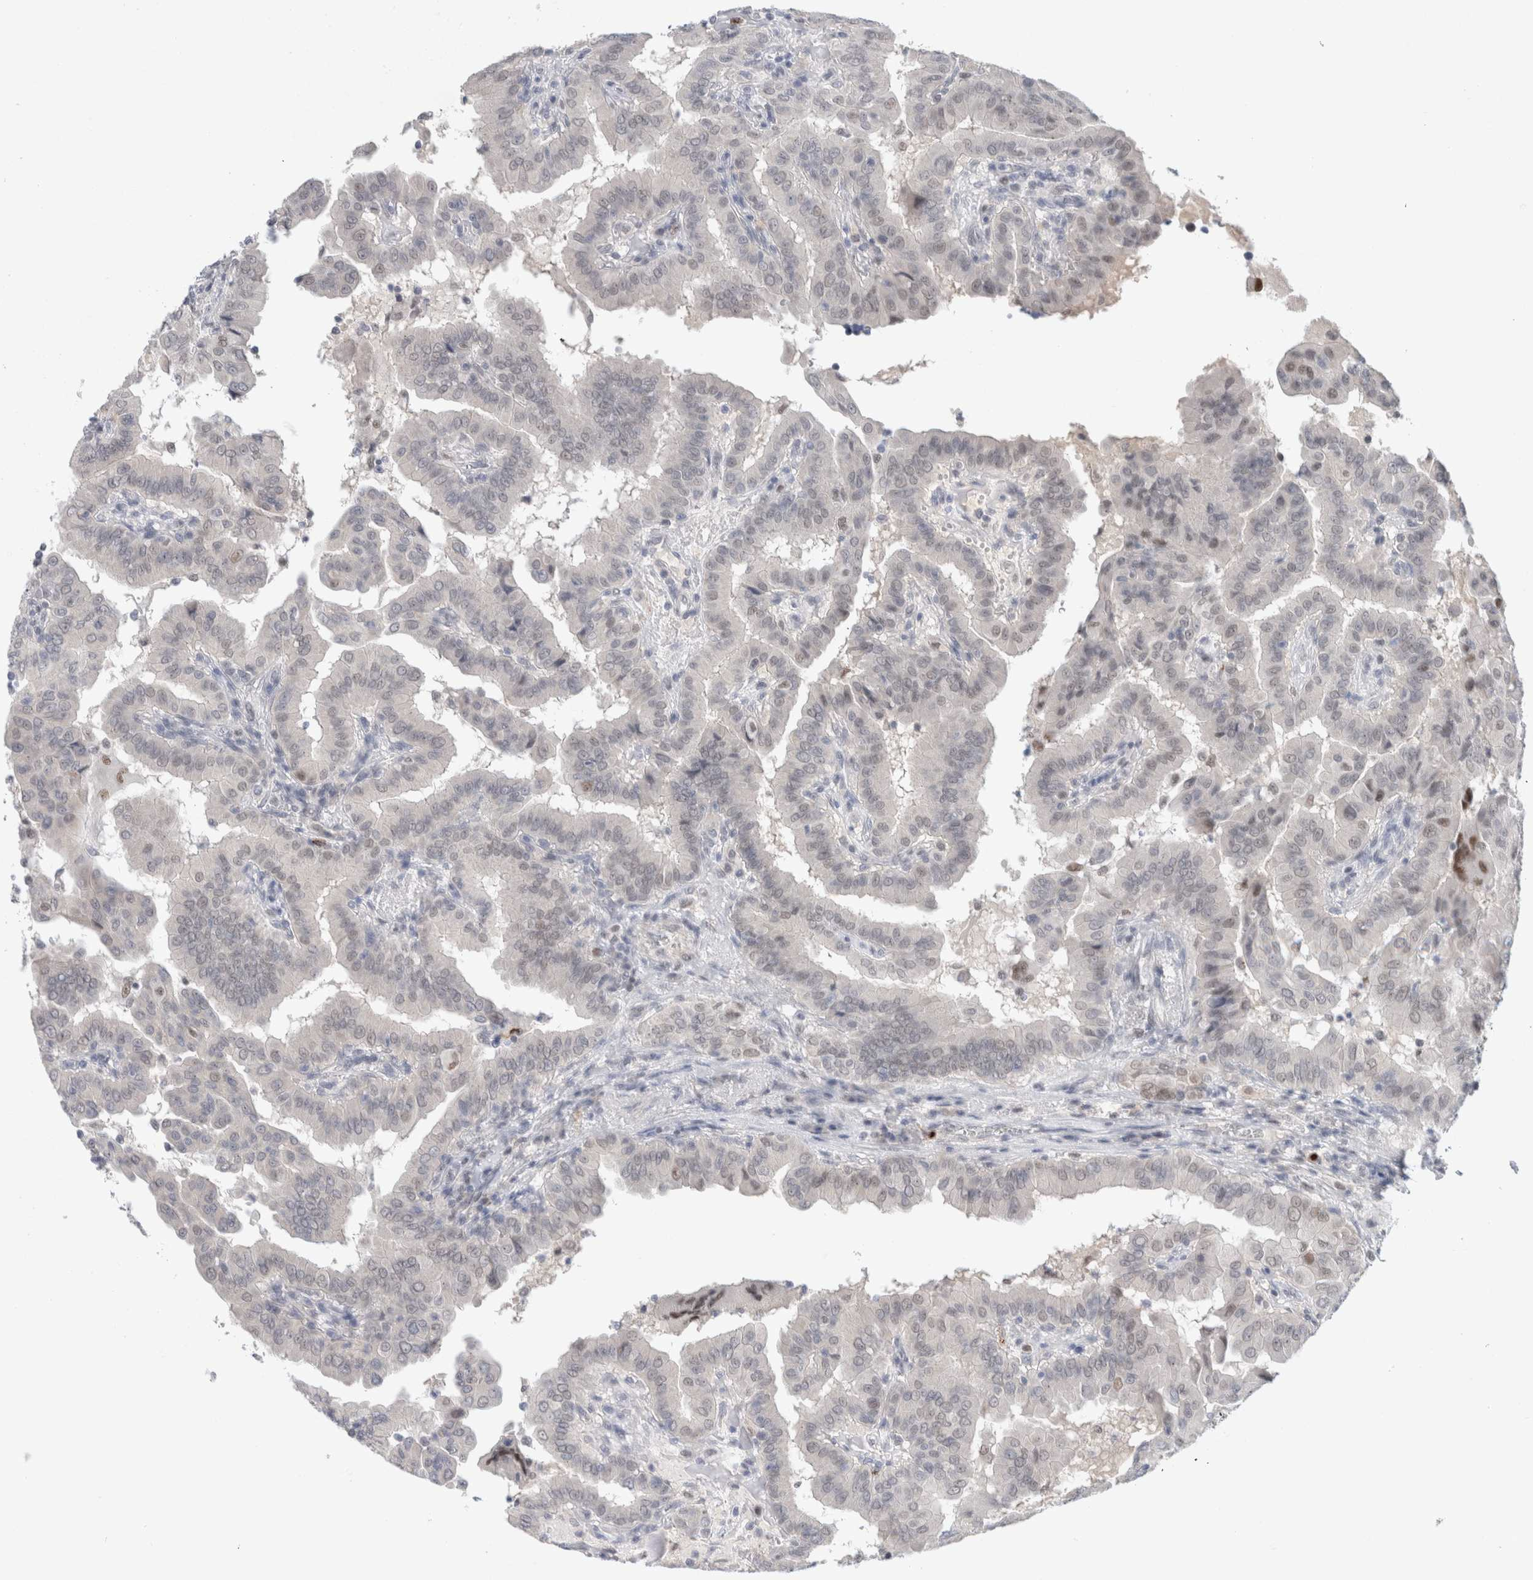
{"staining": {"intensity": "negative", "quantity": "none", "location": "none"}, "tissue": "thyroid cancer", "cell_type": "Tumor cells", "image_type": "cancer", "snomed": [{"axis": "morphology", "description": "Papillary adenocarcinoma, NOS"}, {"axis": "topography", "description": "Thyroid gland"}], "caption": "The image displays no significant positivity in tumor cells of papillary adenocarcinoma (thyroid). The staining is performed using DAB (3,3'-diaminobenzidine) brown chromogen with nuclei counter-stained in using hematoxylin.", "gene": "KNL1", "patient": {"sex": "male", "age": 33}}